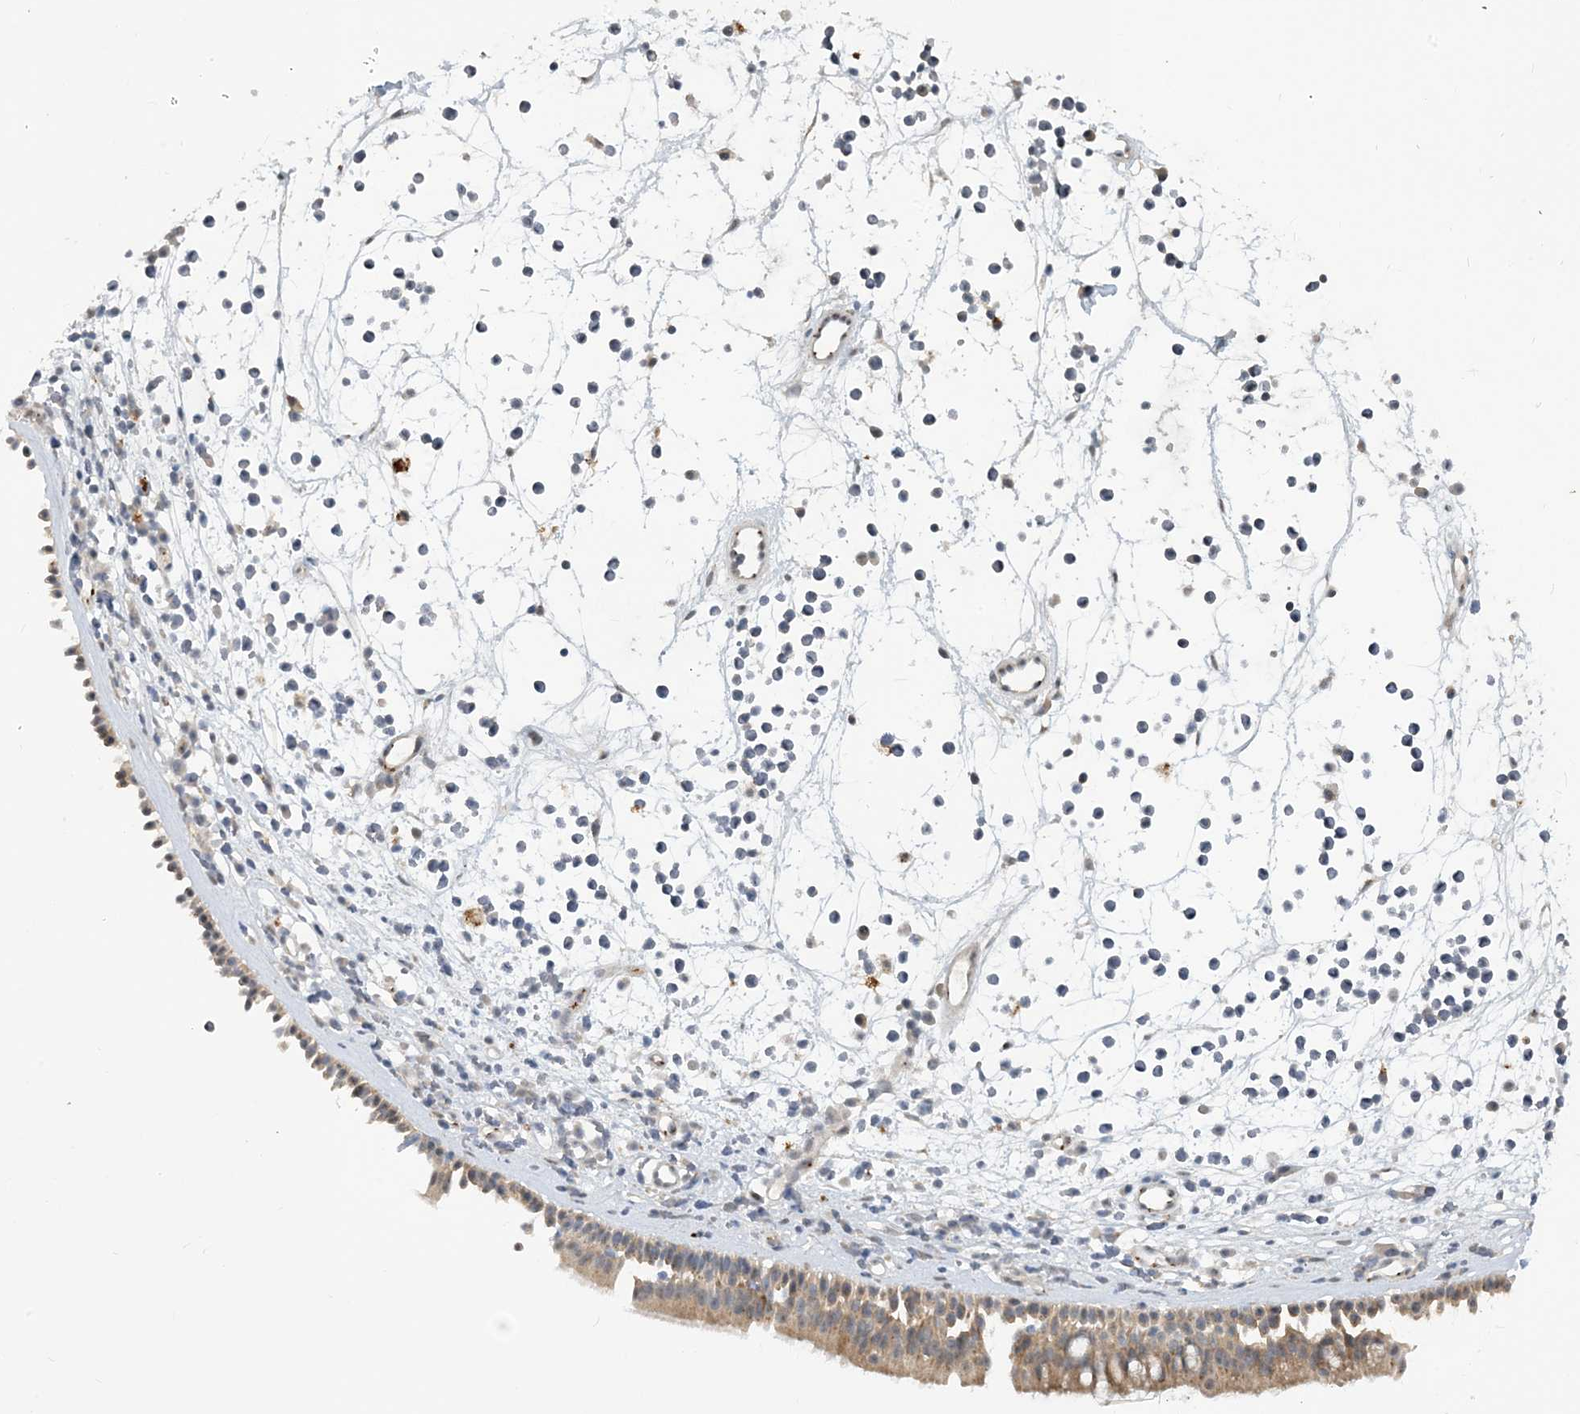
{"staining": {"intensity": "moderate", "quantity": ">75%", "location": "cytoplasmic/membranous"}, "tissue": "nasopharynx", "cell_type": "Respiratory epithelial cells", "image_type": "normal", "snomed": [{"axis": "morphology", "description": "Normal tissue, NOS"}, {"axis": "morphology", "description": "Inflammation, NOS"}, {"axis": "morphology", "description": "Malignant melanoma, Metastatic site"}, {"axis": "topography", "description": "Nasopharynx"}], "caption": "Moderate cytoplasmic/membranous protein staining is appreciated in approximately >75% of respiratory epithelial cells in nasopharynx. The protein is shown in brown color, while the nuclei are stained blue.", "gene": "TINAG", "patient": {"sex": "male", "age": 70}}